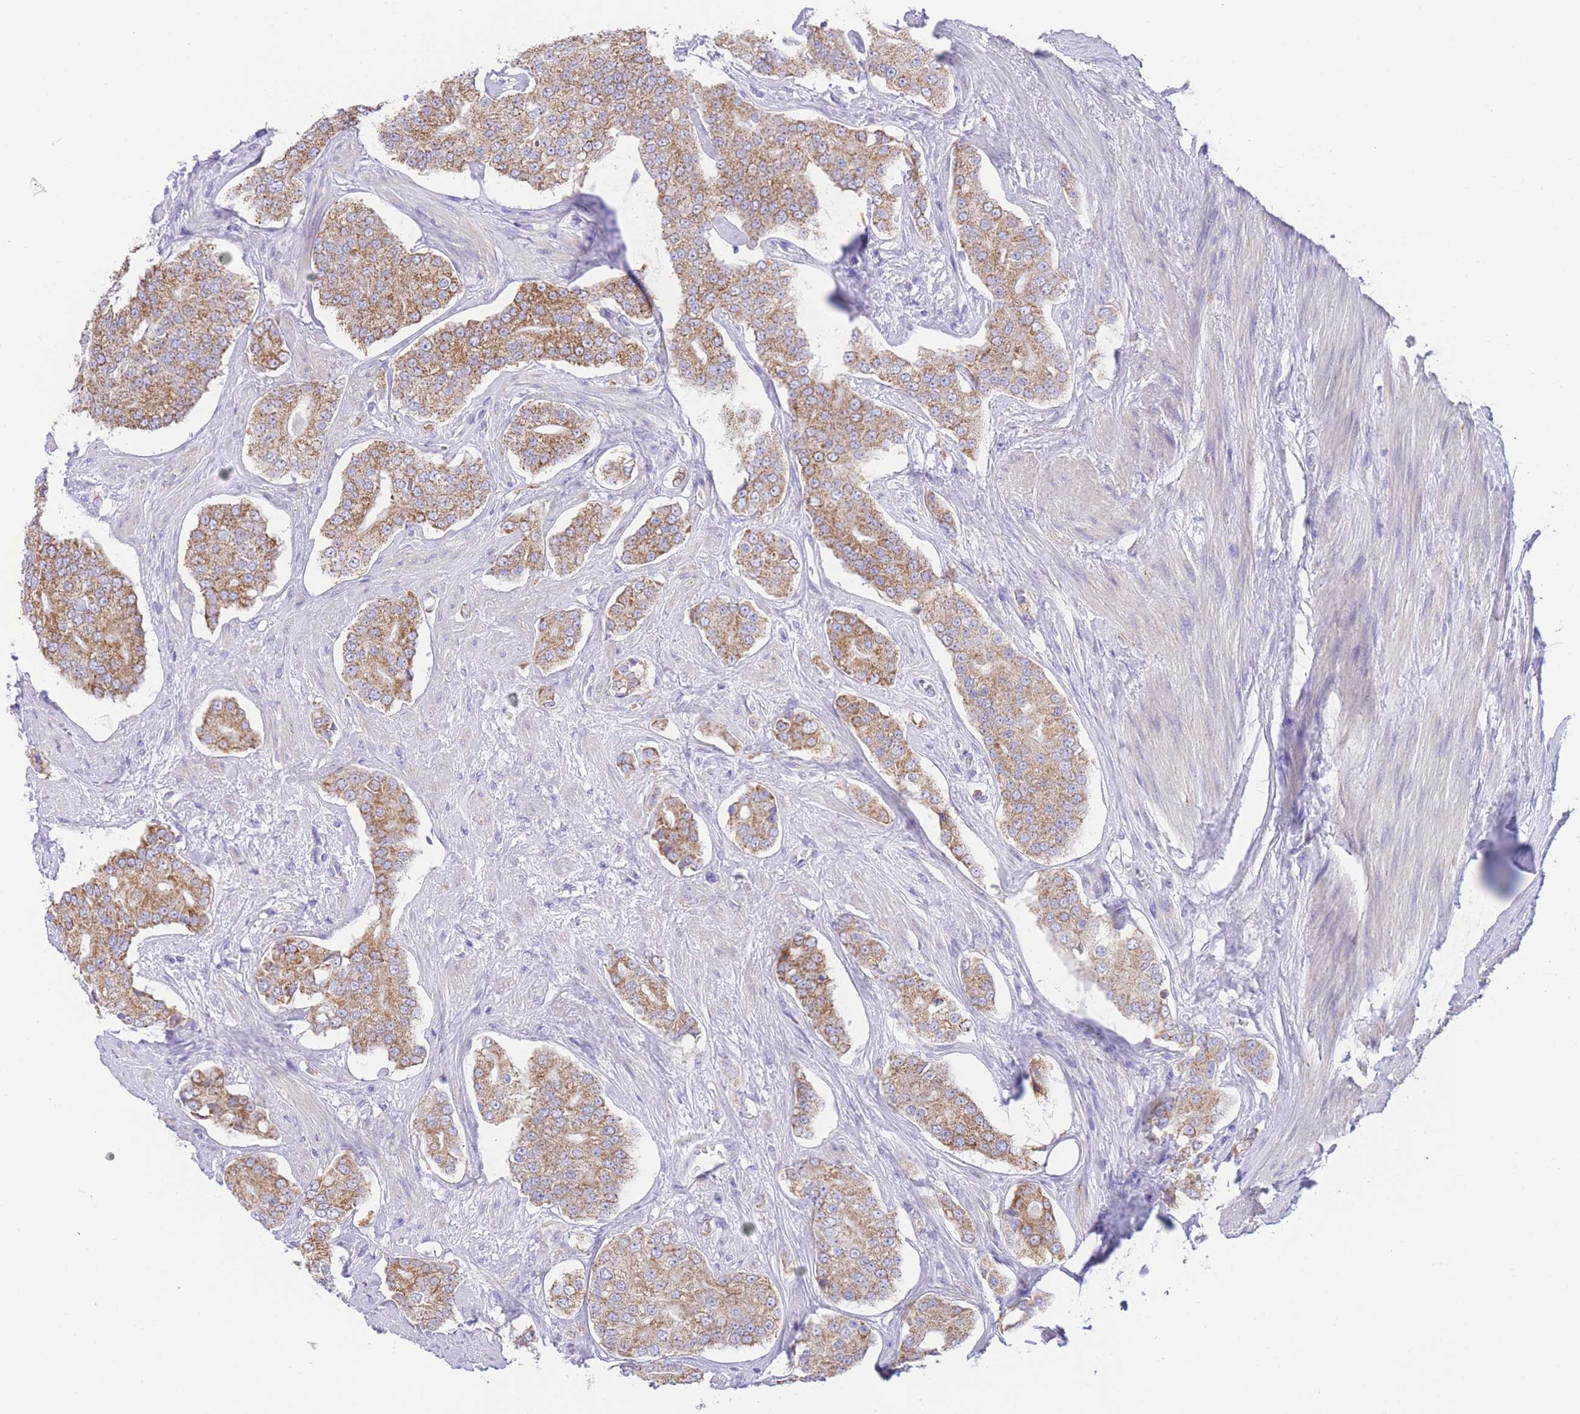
{"staining": {"intensity": "moderate", "quantity": ">75%", "location": "cytoplasmic/membranous"}, "tissue": "prostate cancer", "cell_type": "Tumor cells", "image_type": "cancer", "snomed": [{"axis": "morphology", "description": "Adenocarcinoma, High grade"}, {"axis": "topography", "description": "Prostate"}], "caption": "Prostate high-grade adenocarcinoma stained with immunohistochemistry (IHC) reveals moderate cytoplasmic/membranous expression in about >75% of tumor cells.", "gene": "ACSM4", "patient": {"sex": "male", "age": 71}}